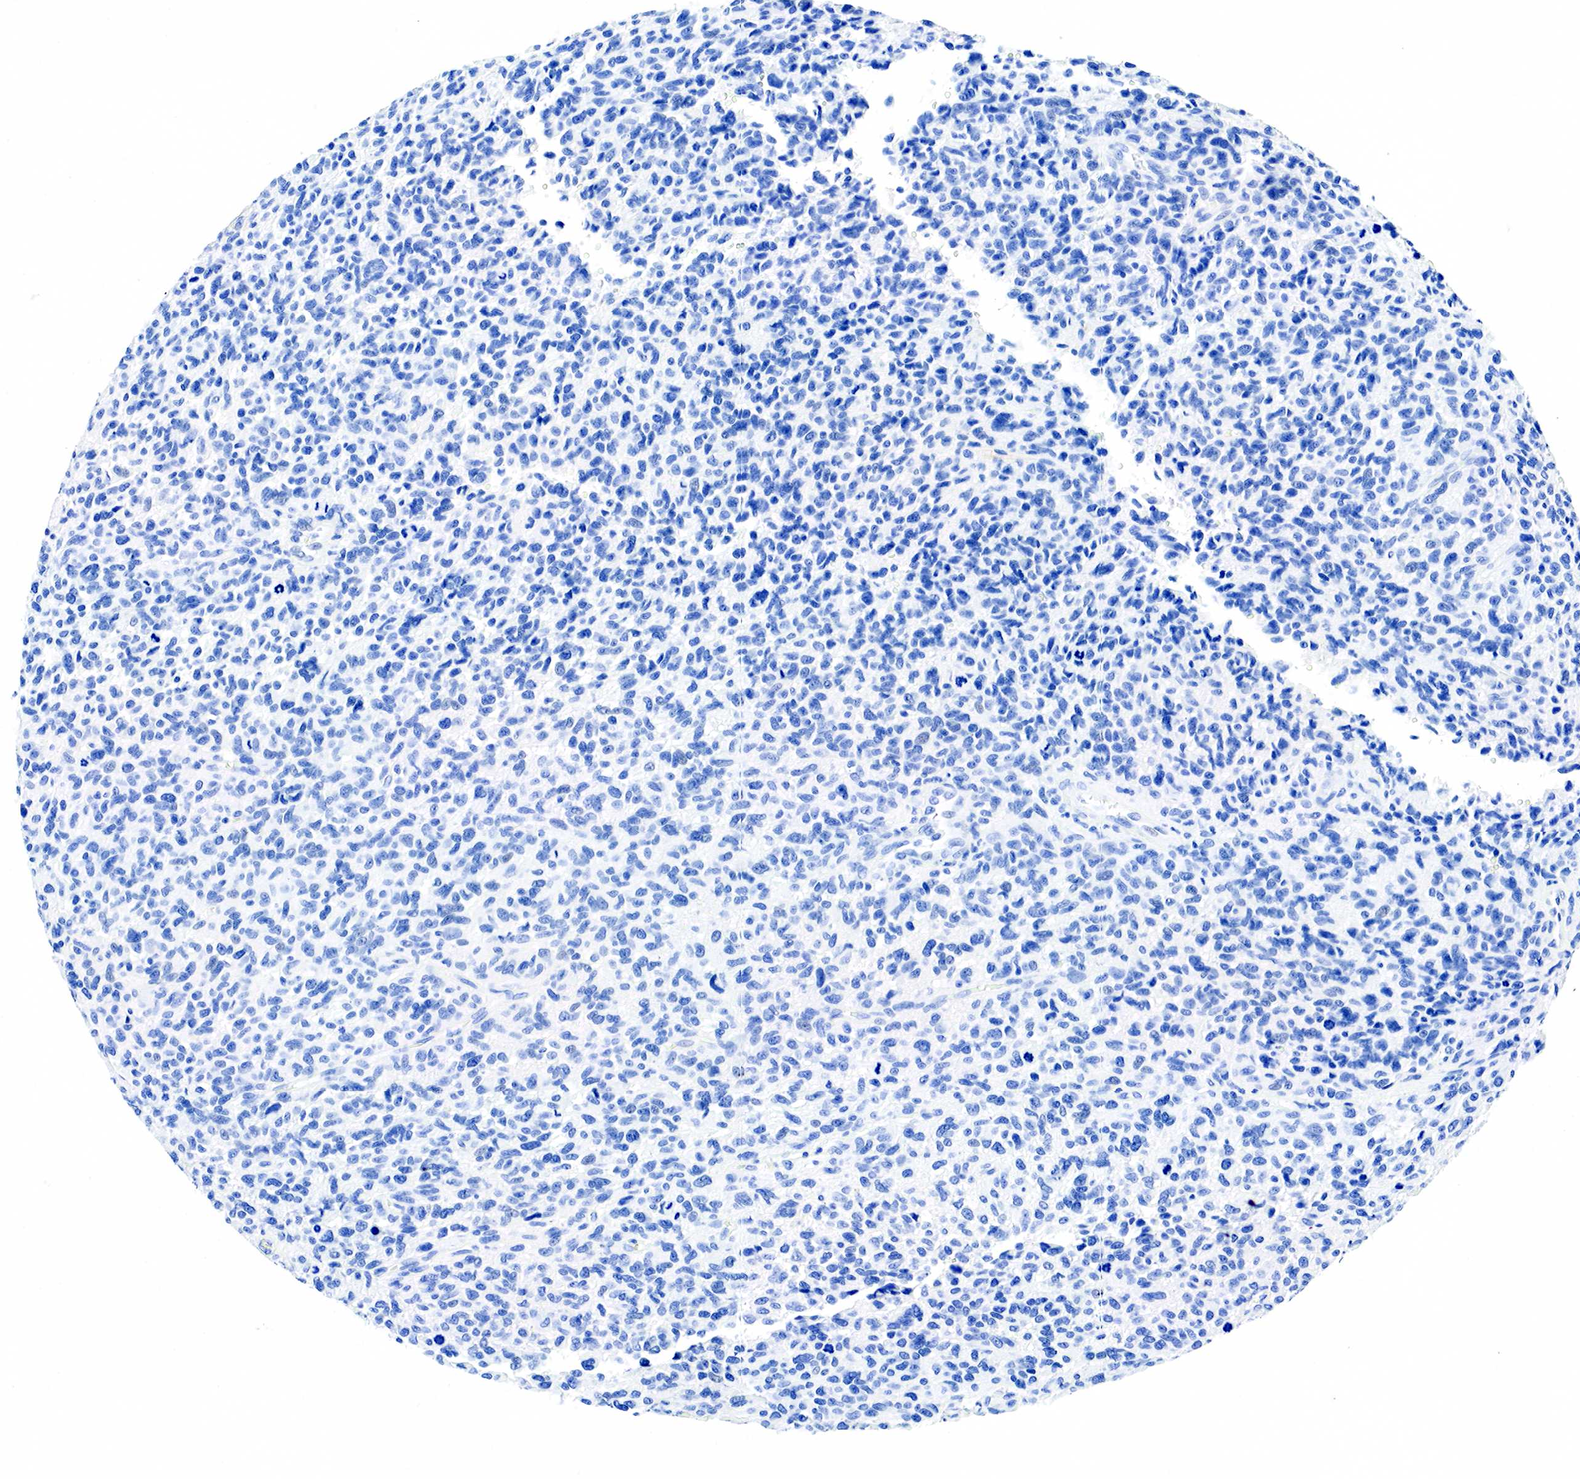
{"staining": {"intensity": "negative", "quantity": "none", "location": "none"}, "tissue": "glioma", "cell_type": "Tumor cells", "image_type": "cancer", "snomed": [{"axis": "morphology", "description": "Glioma, malignant, High grade"}, {"axis": "topography", "description": "Brain"}], "caption": "High magnification brightfield microscopy of glioma stained with DAB (brown) and counterstained with hematoxylin (blue): tumor cells show no significant staining.", "gene": "KRT7", "patient": {"sex": "male", "age": 77}}